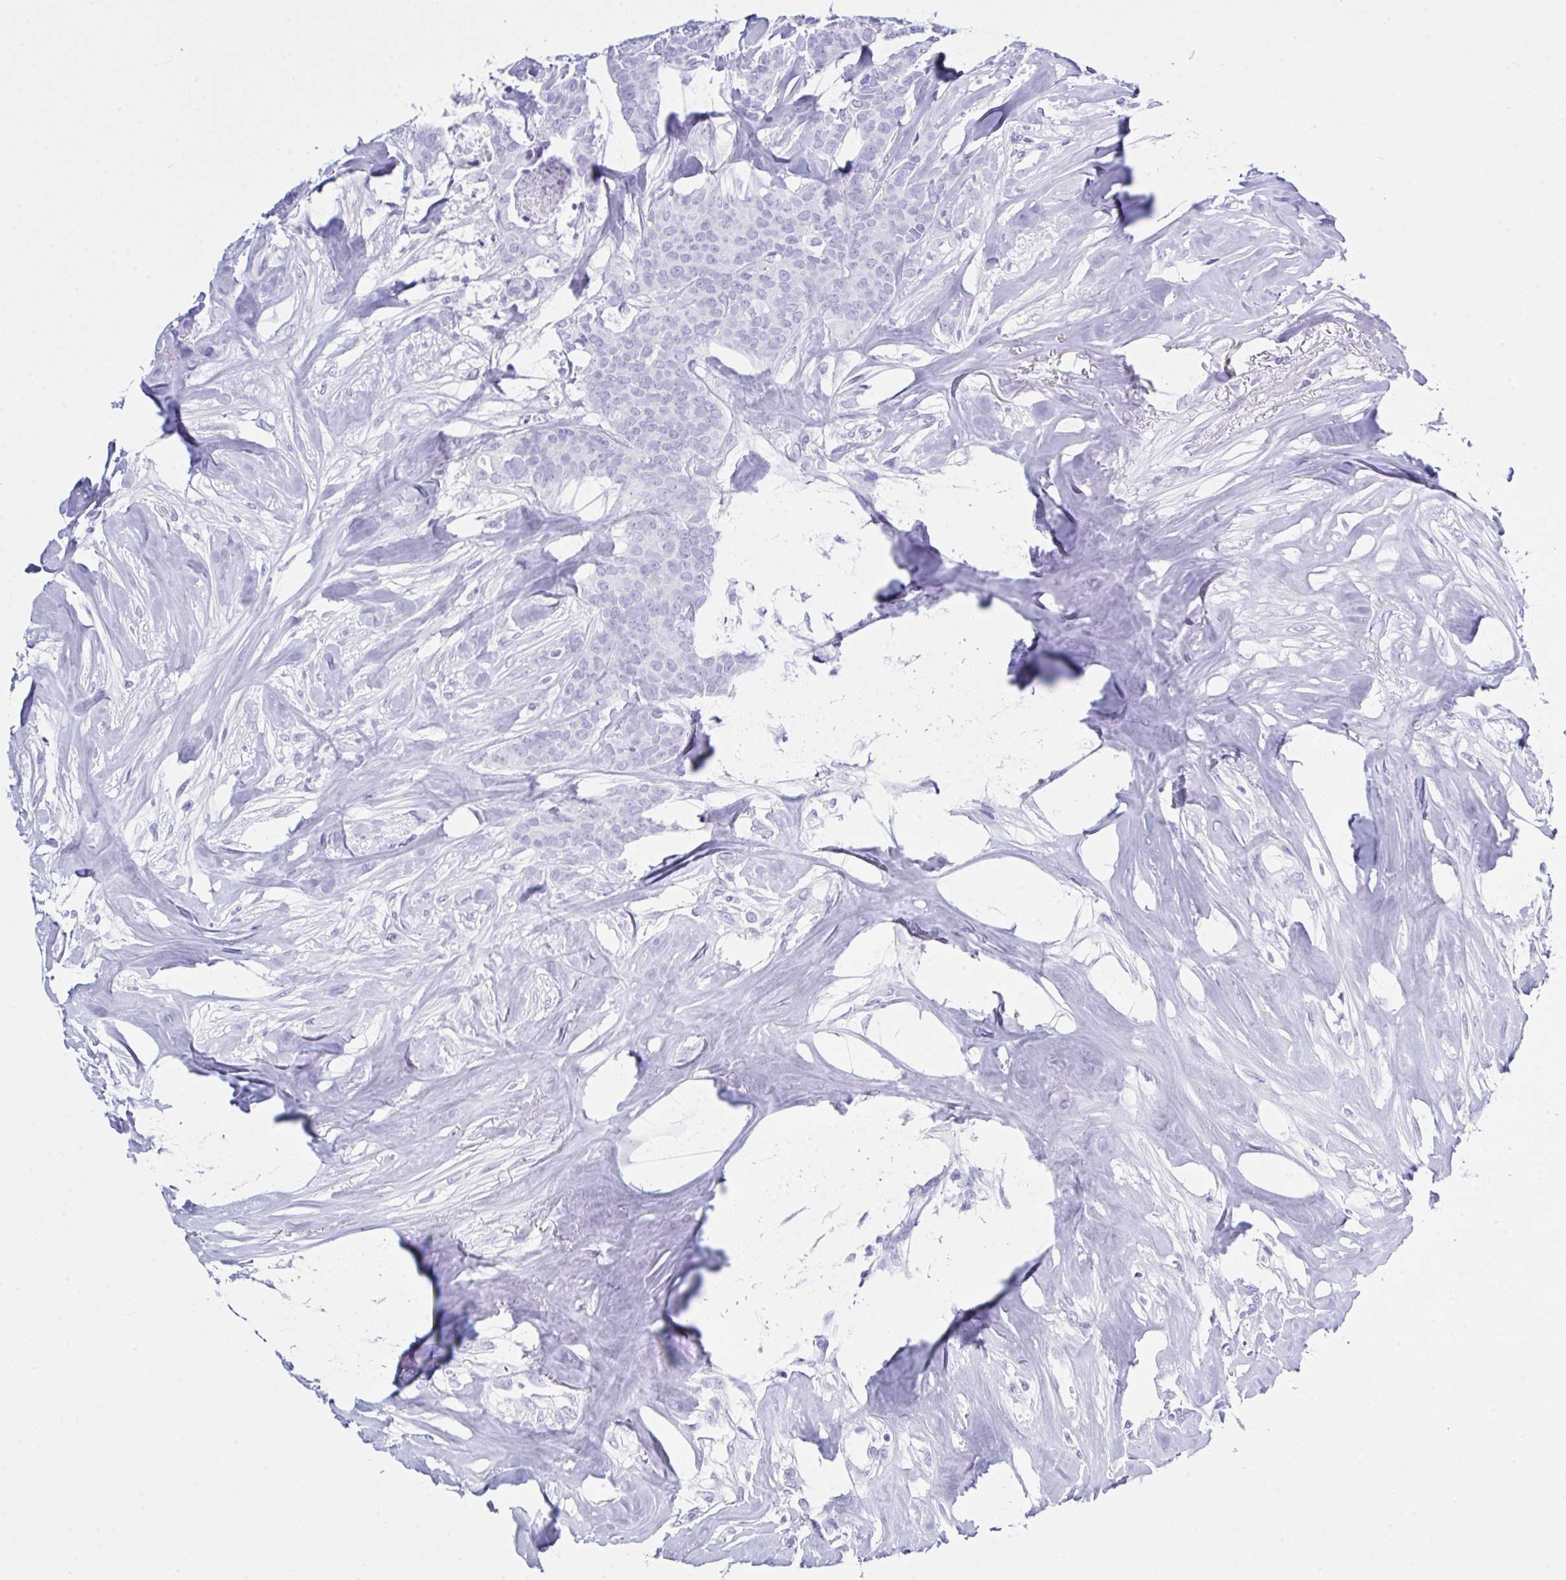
{"staining": {"intensity": "negative", "quantity": "none", "location": "none"}, "tissue": "breast cancer", "cell_type": "Tumor cells", "image_type": "cancer", "snomed": [{"axis": "morphology", "description": "Duct carcinoma"}, {"axis": "topography", "description": "Breast"}], "caption": "This is a image of IHC staining of breast infiltrating ductal carcinoma, which shows no expression in tumor cells.", "gene": "LGALS4", "patient": {"sex": "female", "age": 84}}